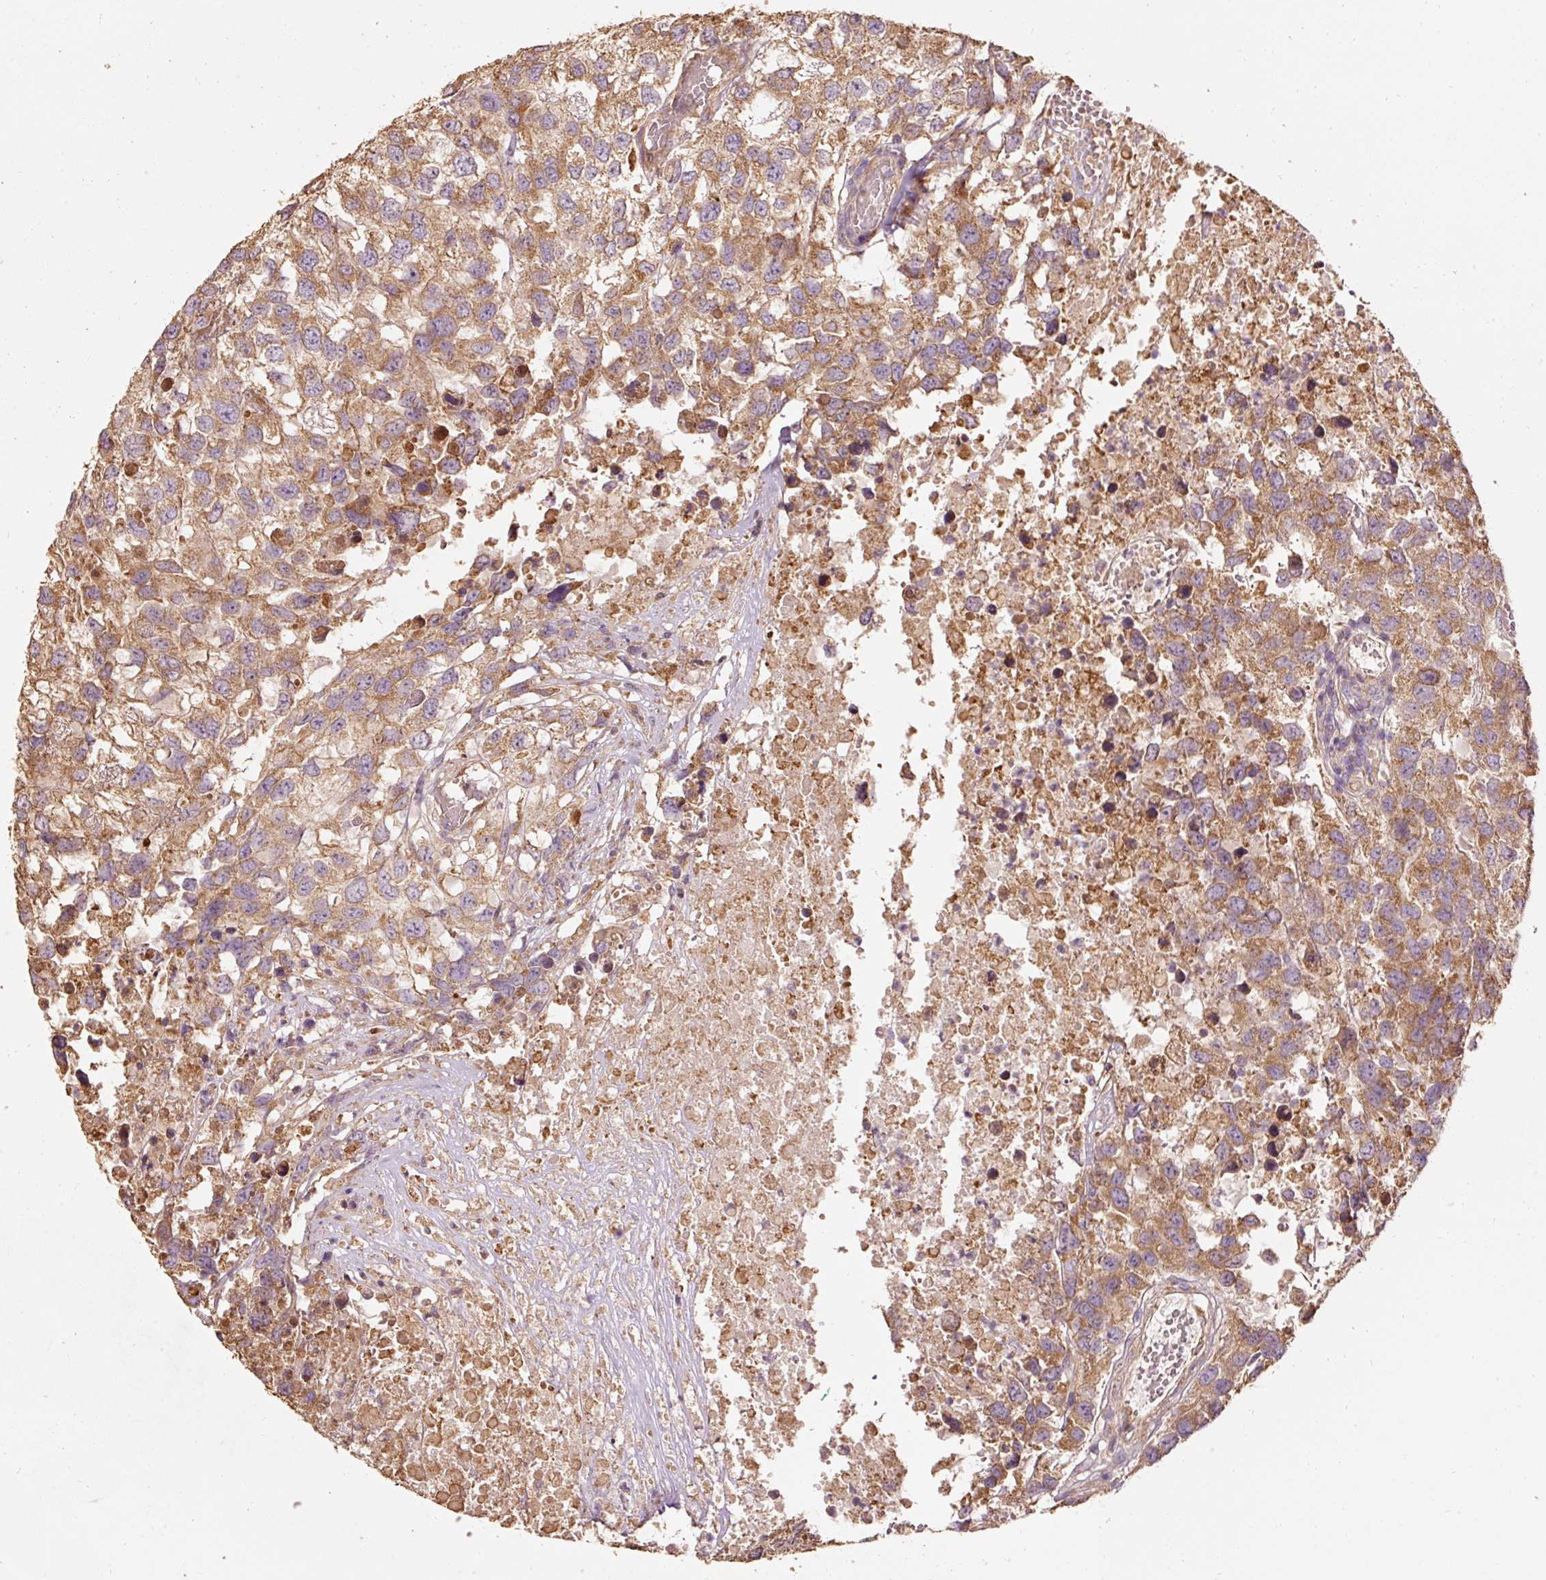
{"staining": {"intensity": "moderate", "quantity": ">75%", "location": "cytoplasmic/membranous"}, "tissue": "testis cancer", "cell_type": "Tumor cells", "image_type": "cancer", "snomed": [{"axis": "morphology", "description": "Carcinoma, Embryonal, NOS"}, {"axis": "topography", "description": "Testis"}], "caption": "A photomicrograph showing moderate cytoplasmic/membranous staining in approximately >75% of tumor cells in embryonal carcinoma (testis), as visualized by brown immunohistochemical staining.", "gene": "EFHC1", "patient": {"sex": "male", "age": 83}}